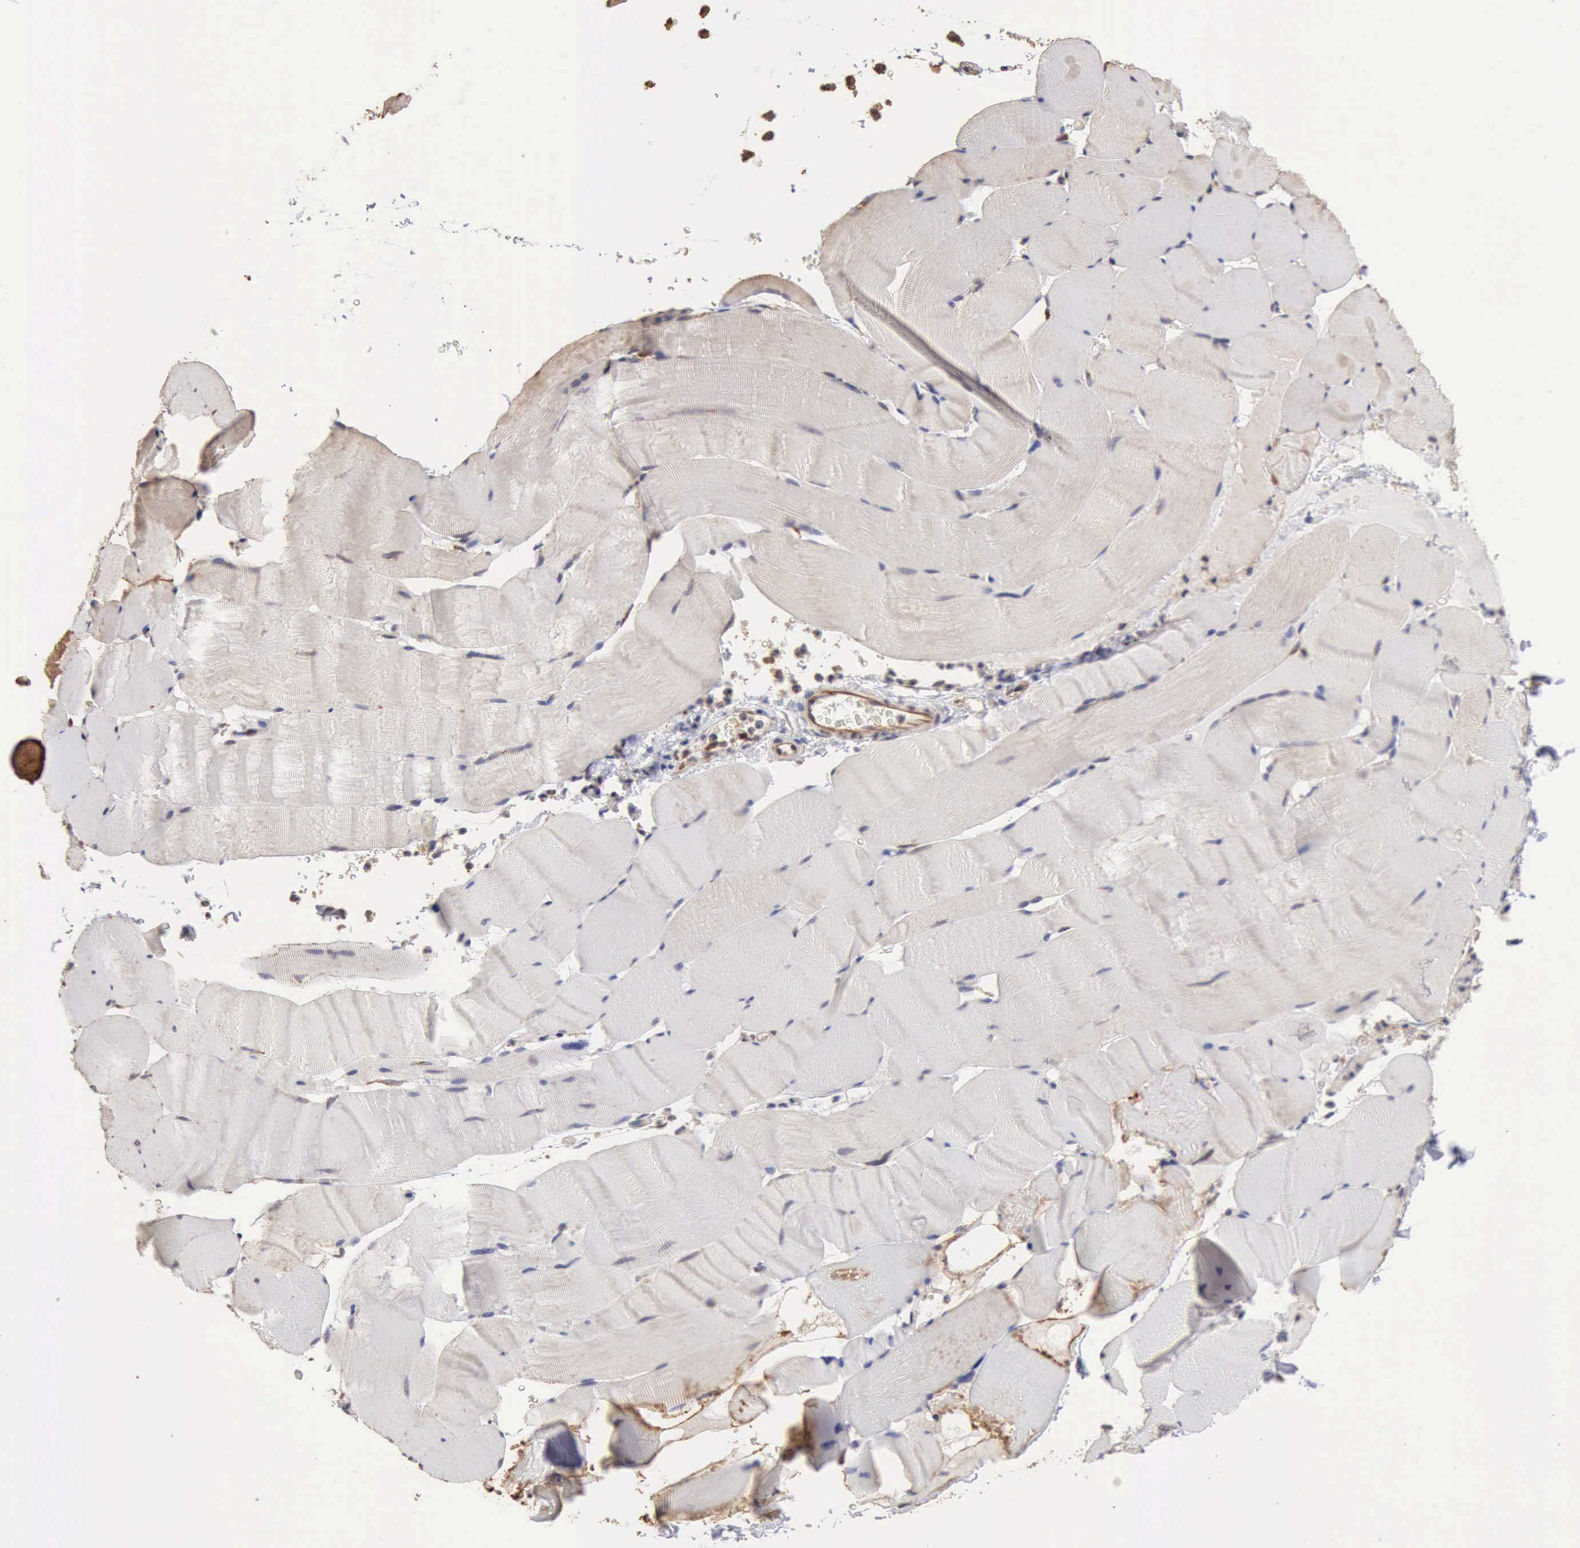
{"staining": {"intensity": "negative", "quantity": "none", "location": "none"}, "tissue": "skeletal muscle", "cell_type": "Myocytes", "image_type": "normal", "snomed": [{"axis": "morphology", "description": "Normal tissue, NOS"}, {"axis": "topography", "description": "Skeletal muscle"}], "caption": "An image of skeletal muscle stained for a protein demonstrates no brown staining in myocytes. (IHC, brightfield microscopy, high magnification).", "gene": "GPR101", "patient": {"sex": "male", "age": 62}}